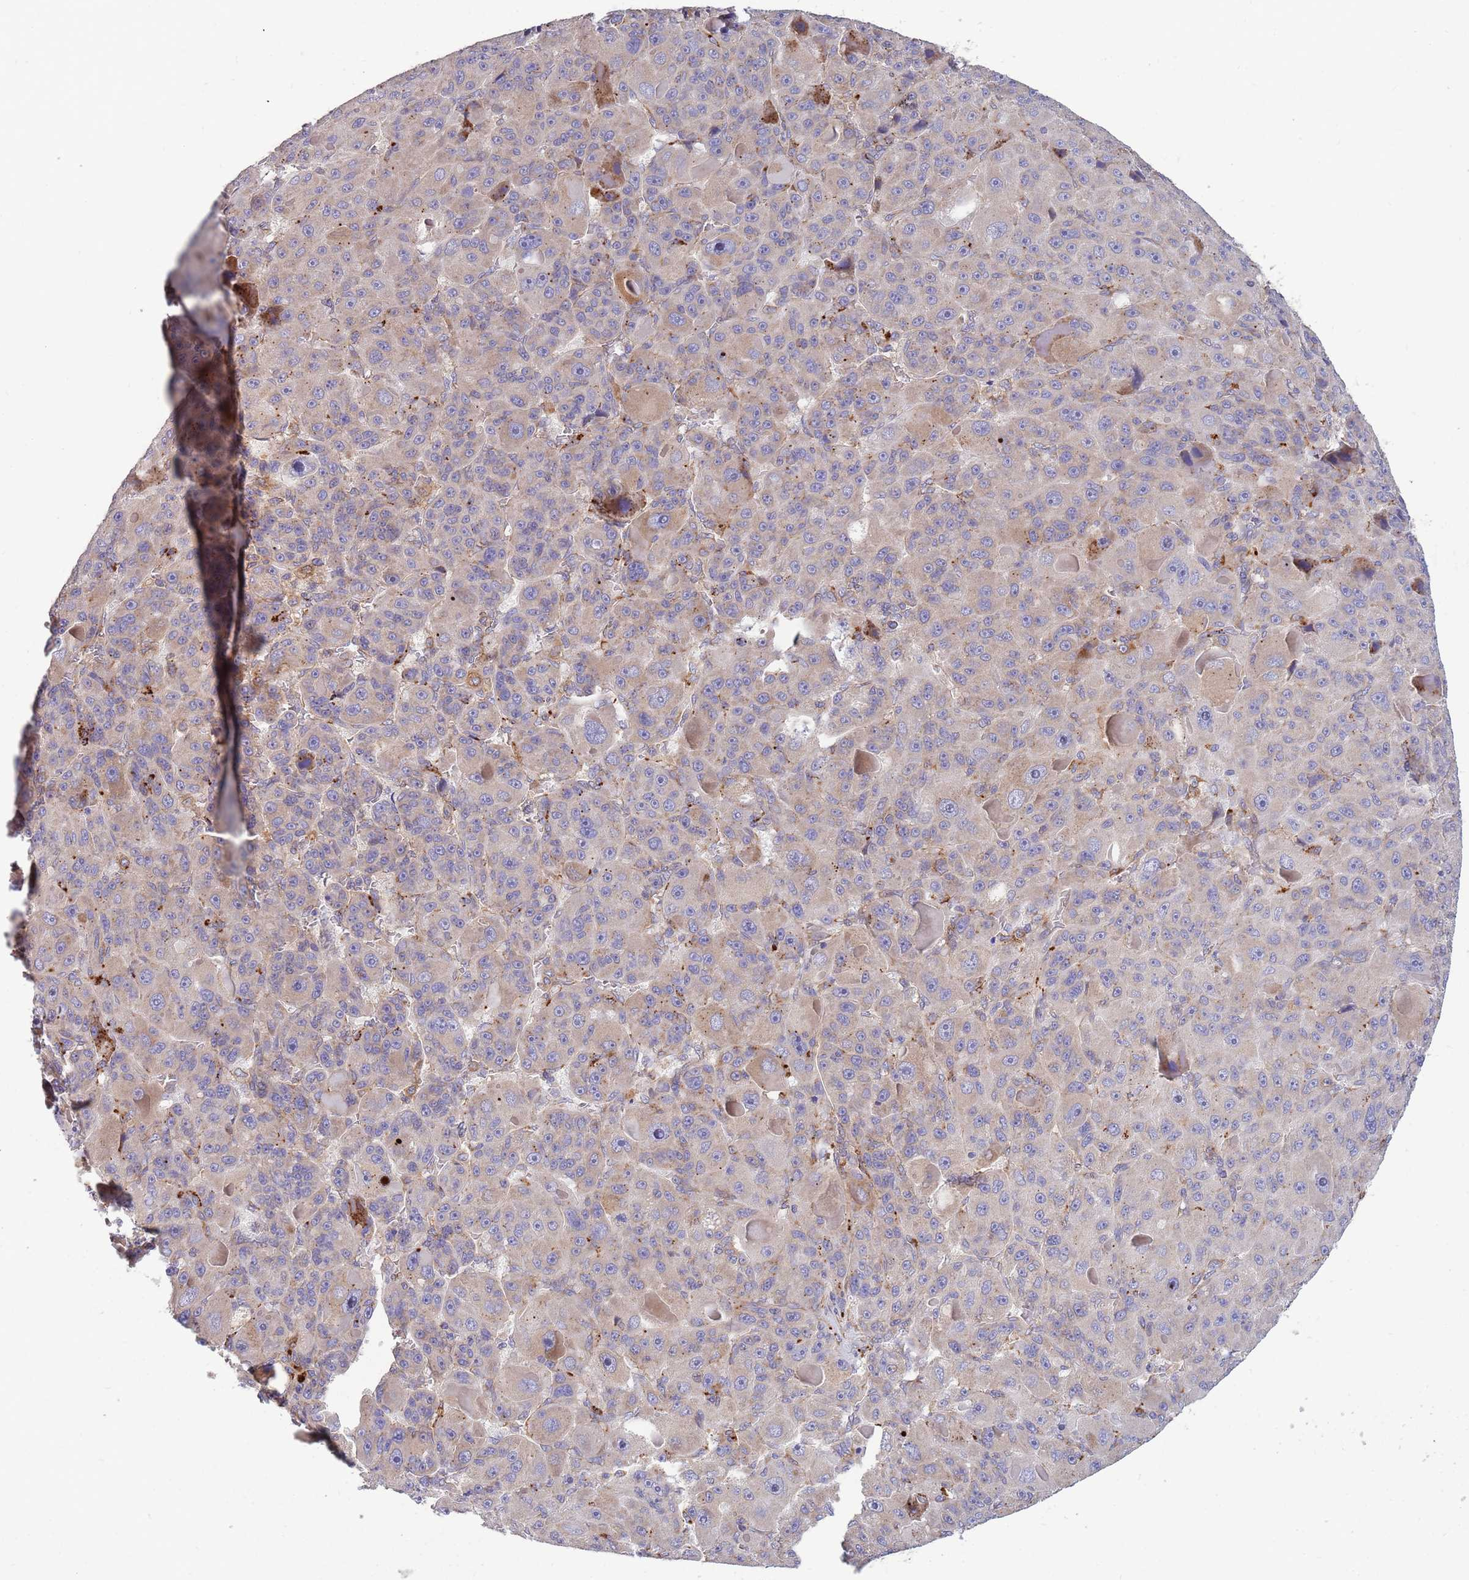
{"staining": {"intensity": "weak", "quantity": "<25%", "location": "cytoplasmic/membranous"}, "tissue": "liver cancer", "cell_type": "Tumor cells", "image_type": "cancer", "snomed": [{"axis": "morphology", "description": "Carcinoma, Hepatocellular, NOS"}, {"axis": "topography", "description": "Liver"}], "caption": "Human liver hepatocellular carcinoma stained for a protein using immunohistochemistry (IHC) shows no expression in tumor cells.", "gene": "ARMCX6", "patient": {"sex": "male", "age": 76}}